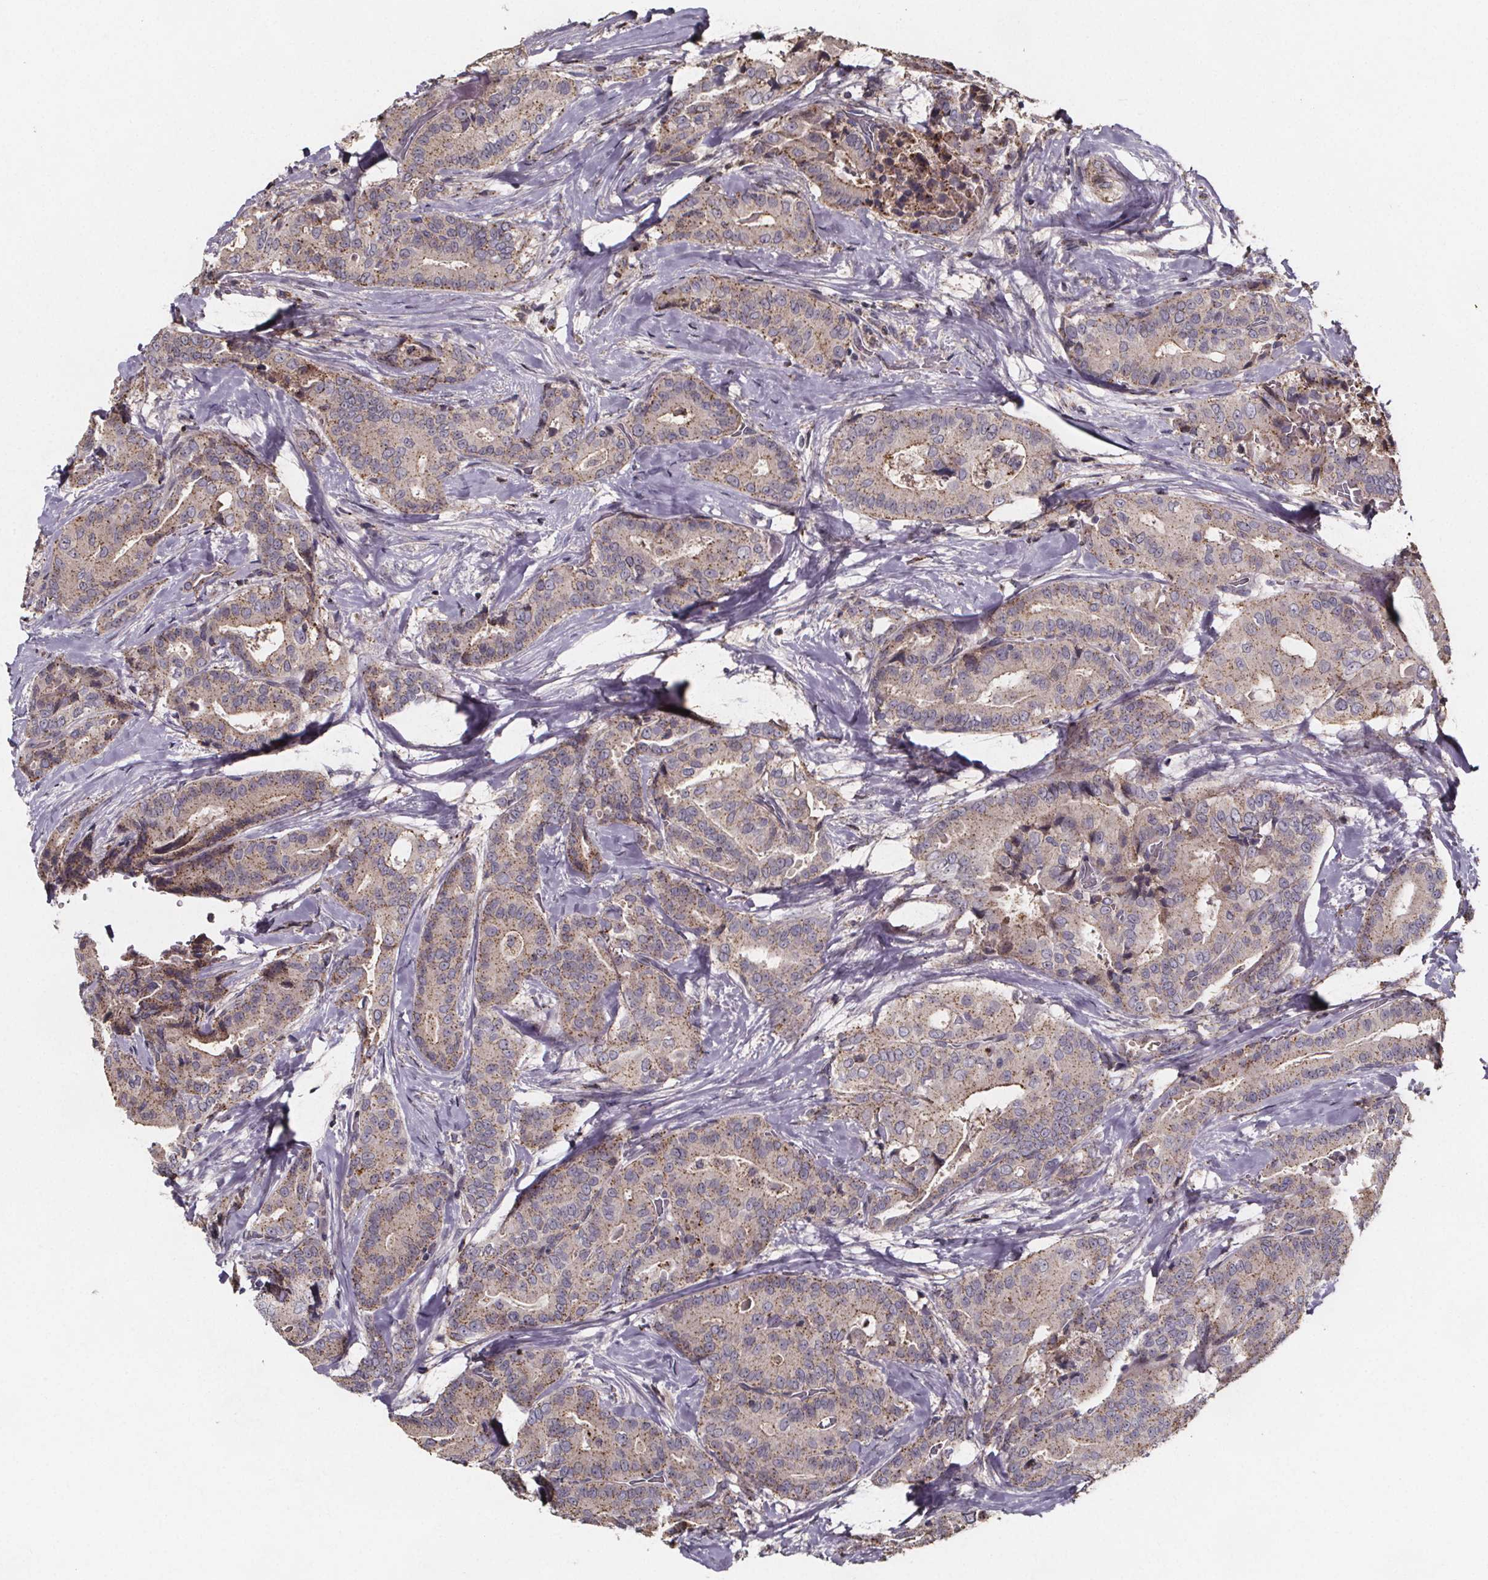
{"staining": {"intensity": "weak", "quantity": "25%-75%", "location": "cytoplasmic/membranous"}, "tissue": "thyroid cancer", "cell_type": "Tumor cells", "image_type": "cancer", "snomed": [{"axis": "morphology", "description": "Papillary adenocarcinoma, NOS"}, {"axis": "topography", "description": "Thyroid gland"}], "caption": "Thyroid papillary adenocarcinoma was stained to show a protein in brown. There is low levels of weak cytoplasmic/membranous positivity in approximately 25%-75% of tumor cells. (IHC, brightfield microscopy, high magnification).", "gene": "ZNF879", "patient": {"sex": "male", "age": 61}}